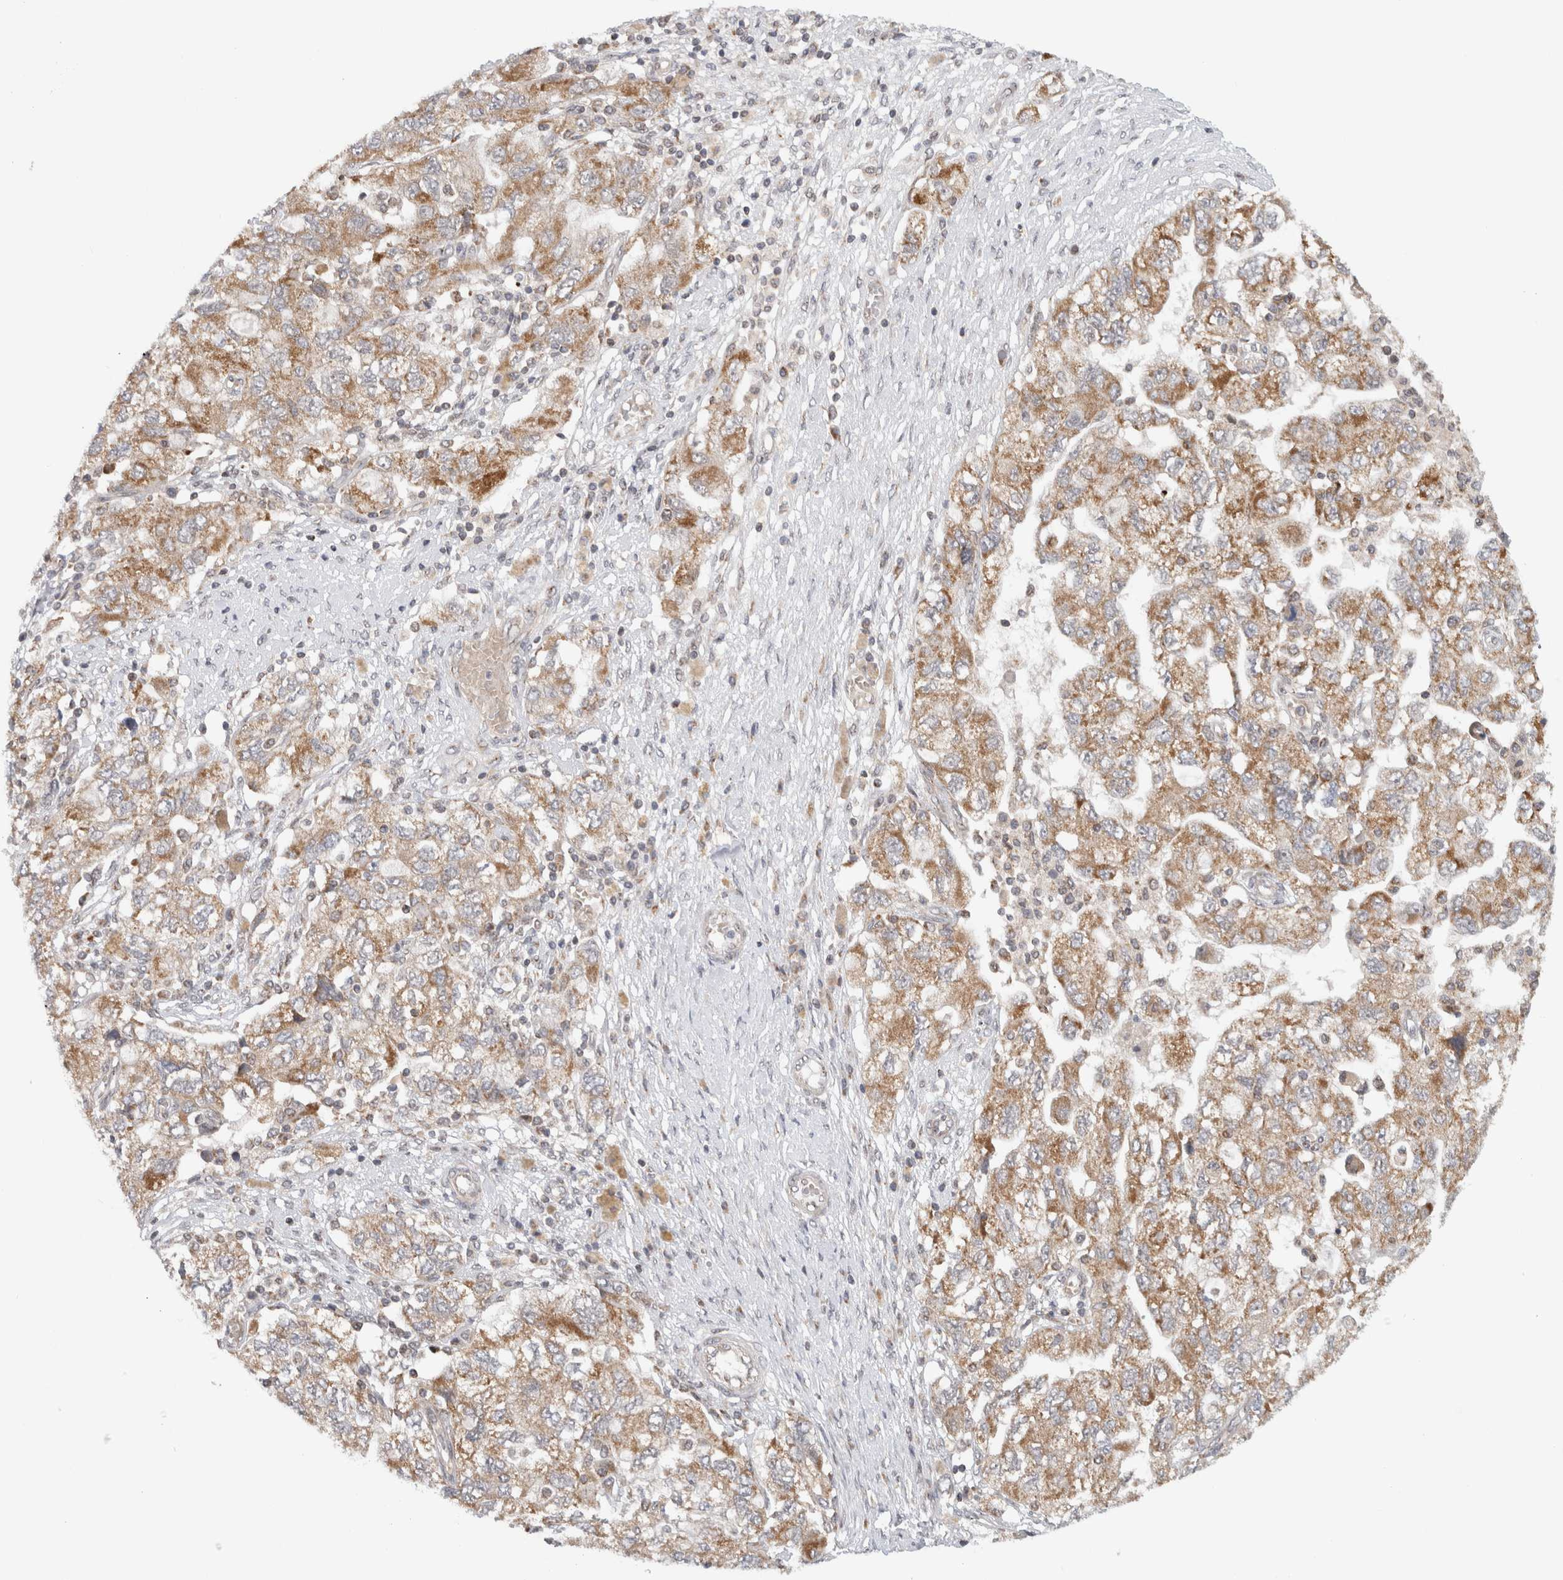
{"staining": {"intensity": "moderate", "quantity": ">75%", "location": "cytoplasmic/membranous"}, "tissue": "ovarian cancer", "cell_type": "Tumor cells", "image_type": "cancer", "snomed": [{"axis": "morphology", "description": "Carcinoma, NOS"}, {"axis": "morphology", "description": "Cystadenocarcinoma, serous, NOS"}, {"axis": "topography", "description": "Ovary"}], "caption": "Immunohistochemistry (IHC) staining of ovarian cancer (serous cystadenocarcinoma), which reveals medium levels of moderate cytoplasmic/membranous staining in approximately >75% of tumor cells indicating moderate cytoplasmic/membranous protein positivity. The staining was performed using DAB (brown) for protein detection and nuclei were counterstained in hematoxylin (blue).", "gene": "CMC2", "patient": {"sex": "female", "age": 69}}